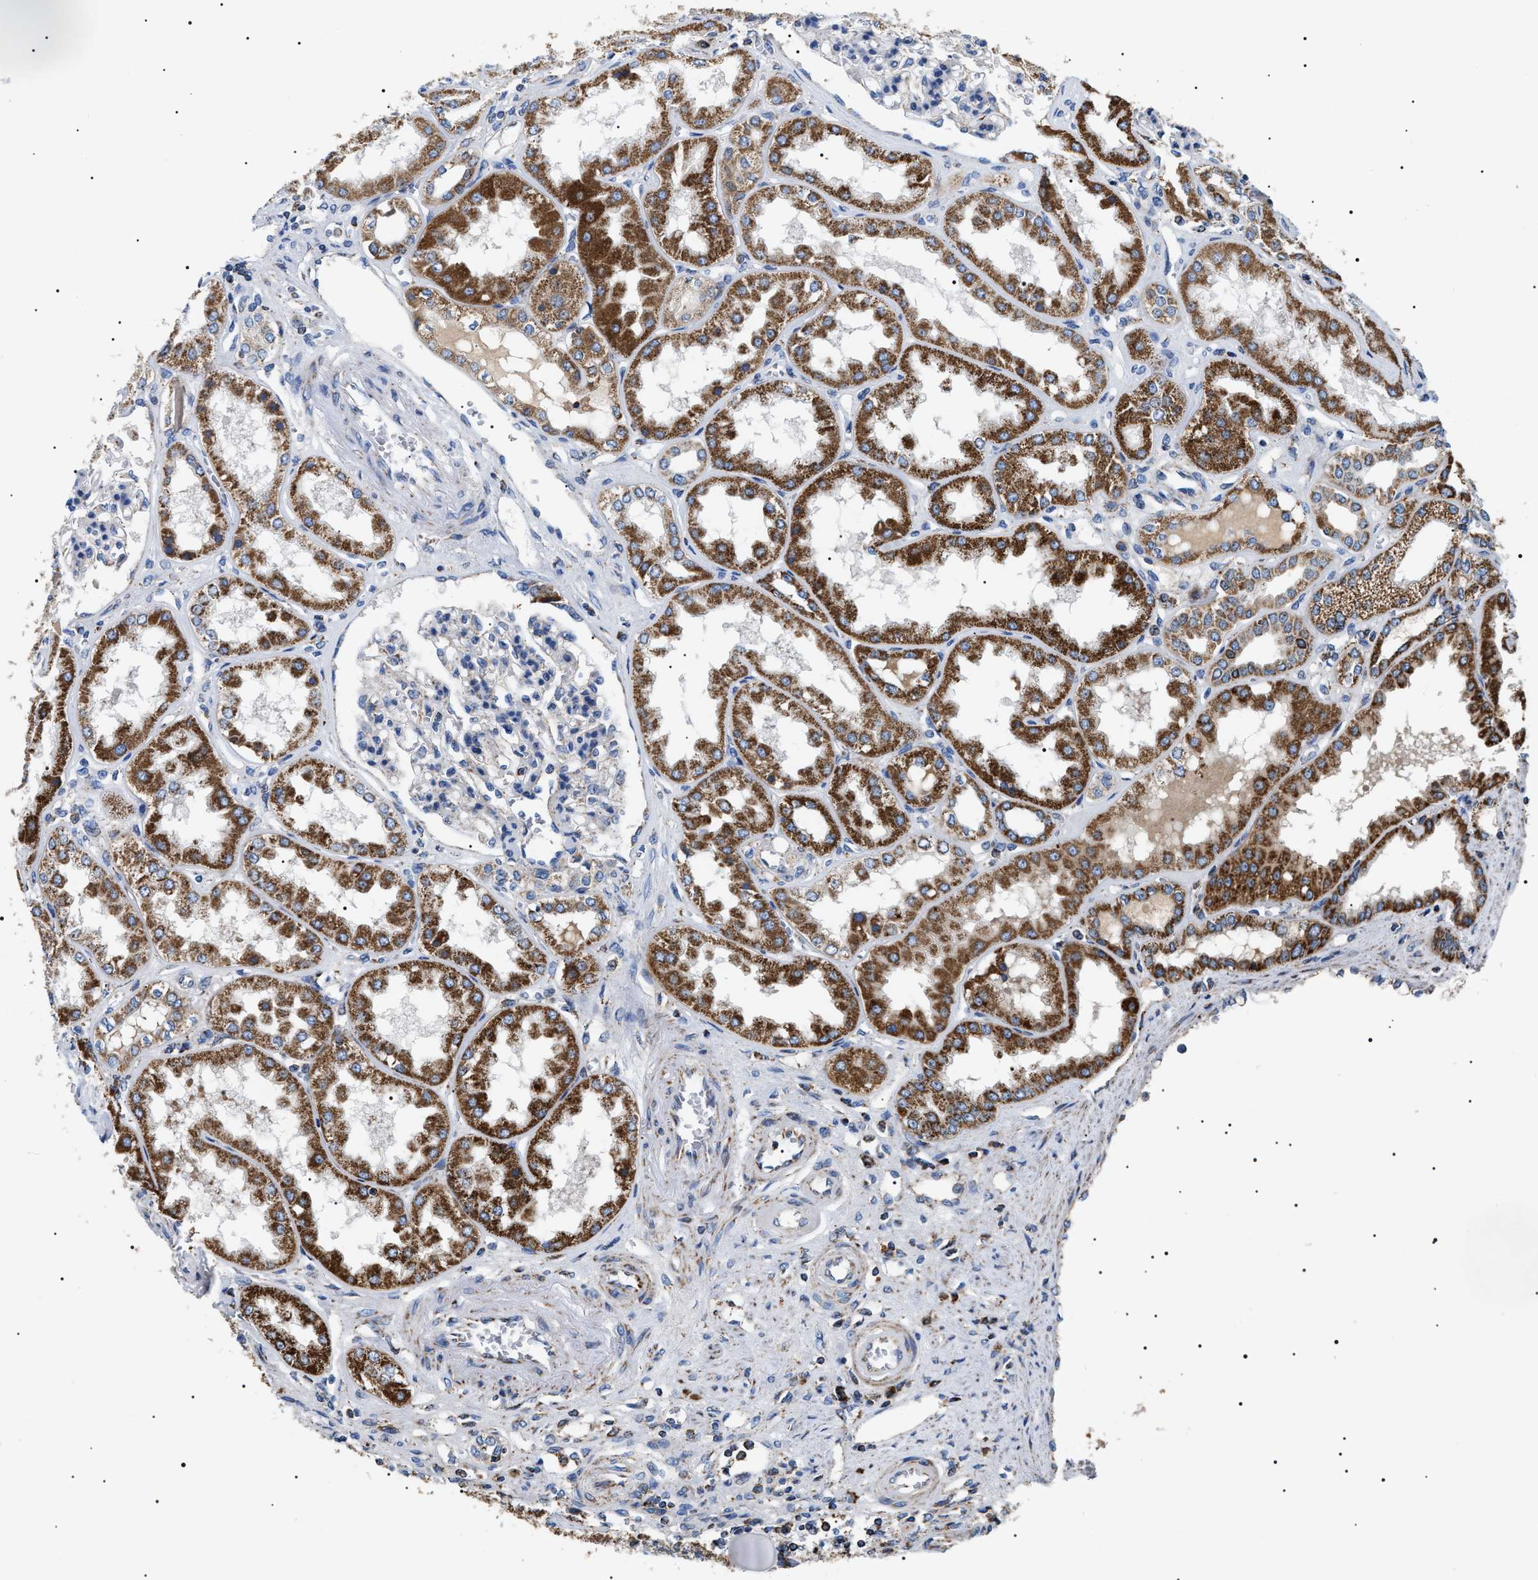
{"staining": {"intensity": "negative", "quantity": "none", "location": "none"}, "tissue": "kidney", "cell_type": "Cells in glomeruli", "image_type": "normal", "snomed": [{"axis": "morphology", "description": "Normal tissue, NOS"}, {"axis": "topography", "description": "Kidney"}], "caption": "Cells in glomeruli are negative for brown protein staining in benign kidney.", "gene": "OXSM", "patient": {"sex": "female", "age": 56}}